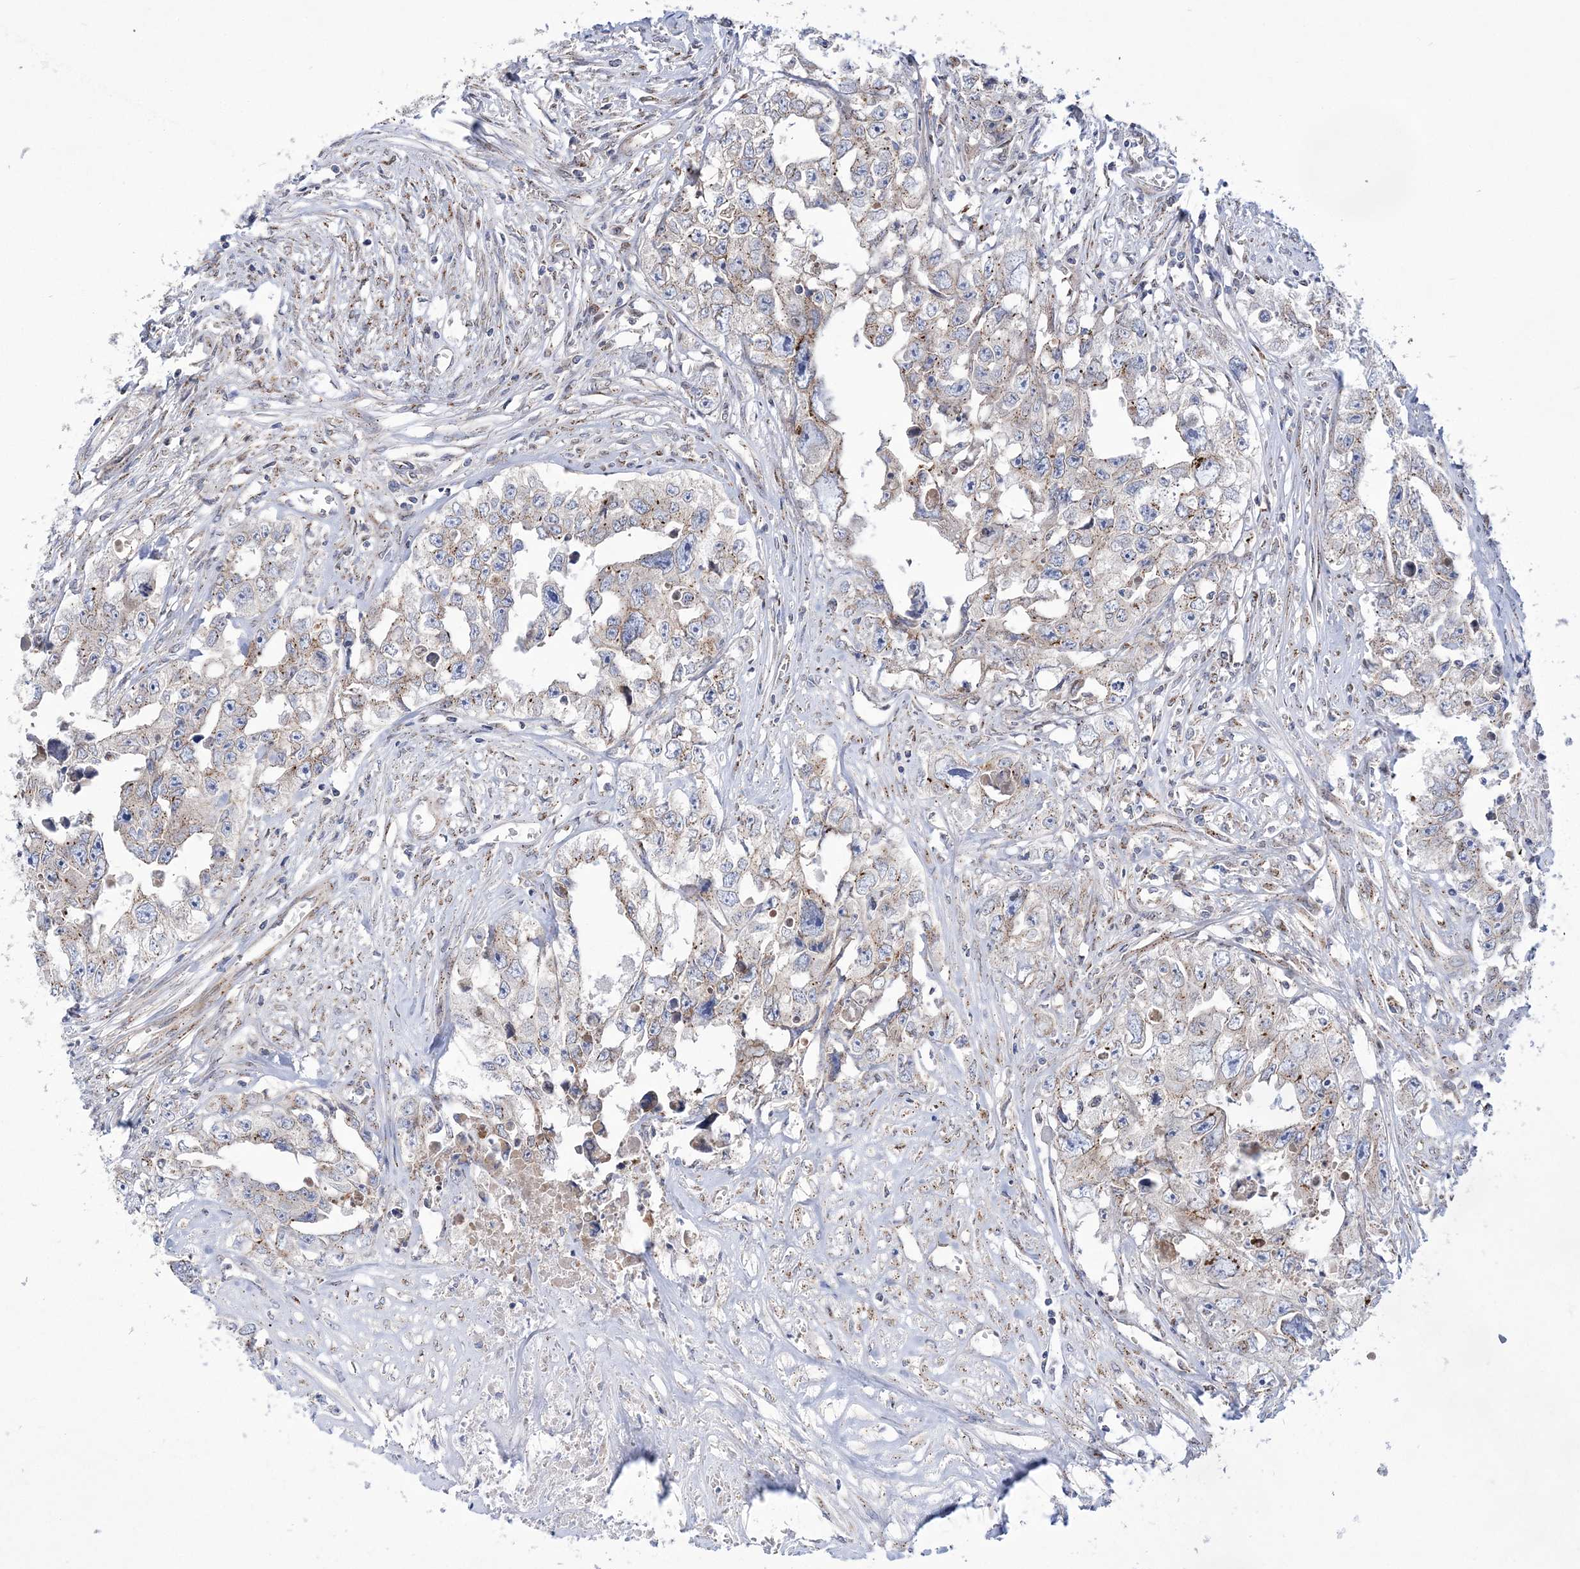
{"staining": {"intensity": "negative", "quantity": "none", "location": "none"}, "tissue": "testis cancer", "cell_type": "Tumor cells", "image_type": "cancer", "snomed": [{"axis": "morphology", "description": "Seminoma, NOS"}, {"axis": "morphology", "description": "Carcinoma, Embryonal, NOS"}, {"axis": "topography", "description": "Testis"}], "caption": "Testis cancer stained for a protein using IHC reveals no positivity tumor cells.", "gene": "COPB2", "patient": {"sex": "male", "age": 43}}